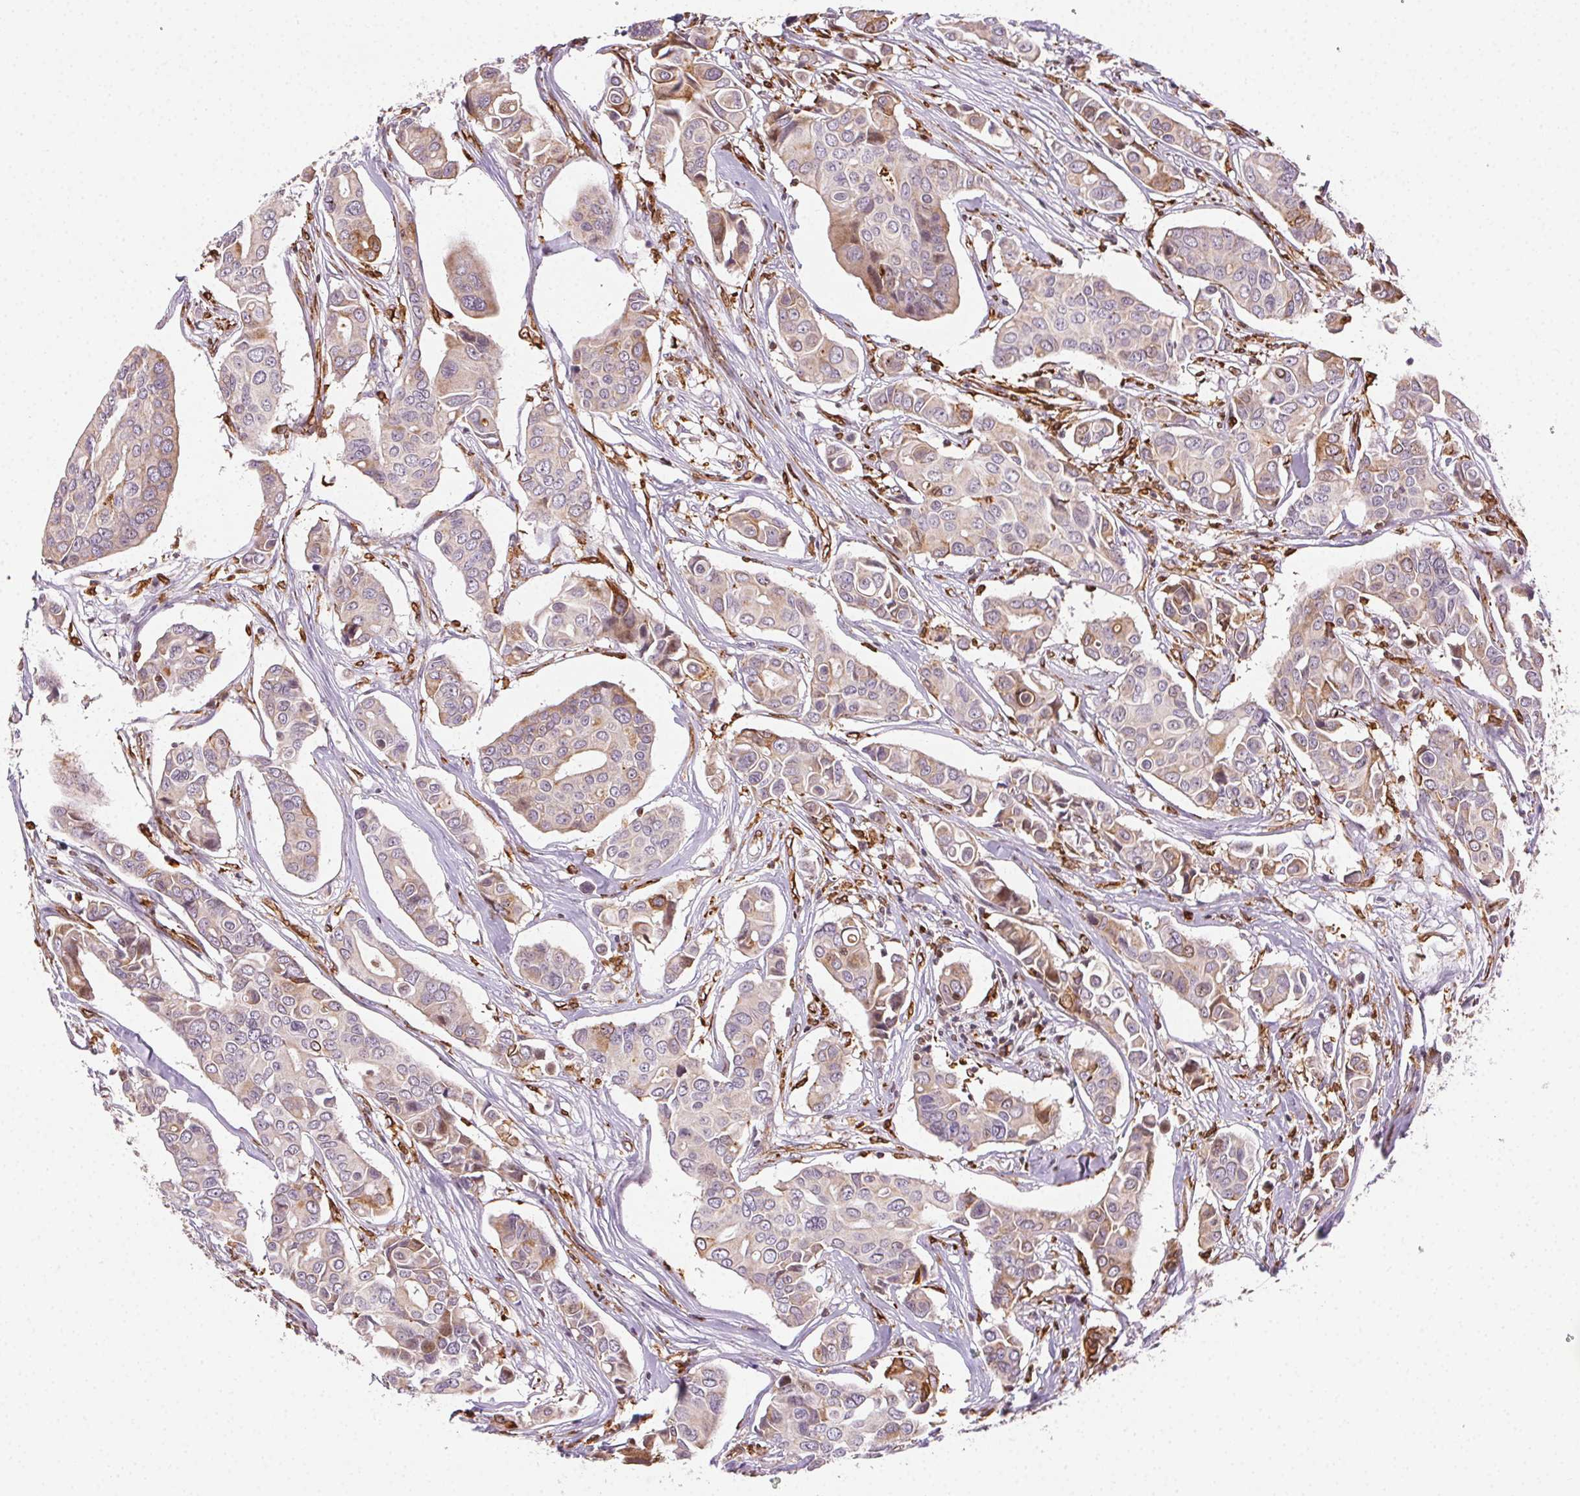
{"staining": {"intensity": "weak", "quantity": "<25%", "location": "cytoplasmic/membranous"}, "tissue": "breast cancer", "cell_type": "Tumor cells", "image_type": "cancer", "snomed": [{"axis": "morphology", "description": "Duct carcinoma"}, {"axis": "topography", "description": "Breast"}], "caption": "Protein analysis of breast cancer (intraductal carcinoma) exhibits no significant staining in tumor cells.", "gene": "RNASET2", "patient": {"sex": "female", "age": 54}}